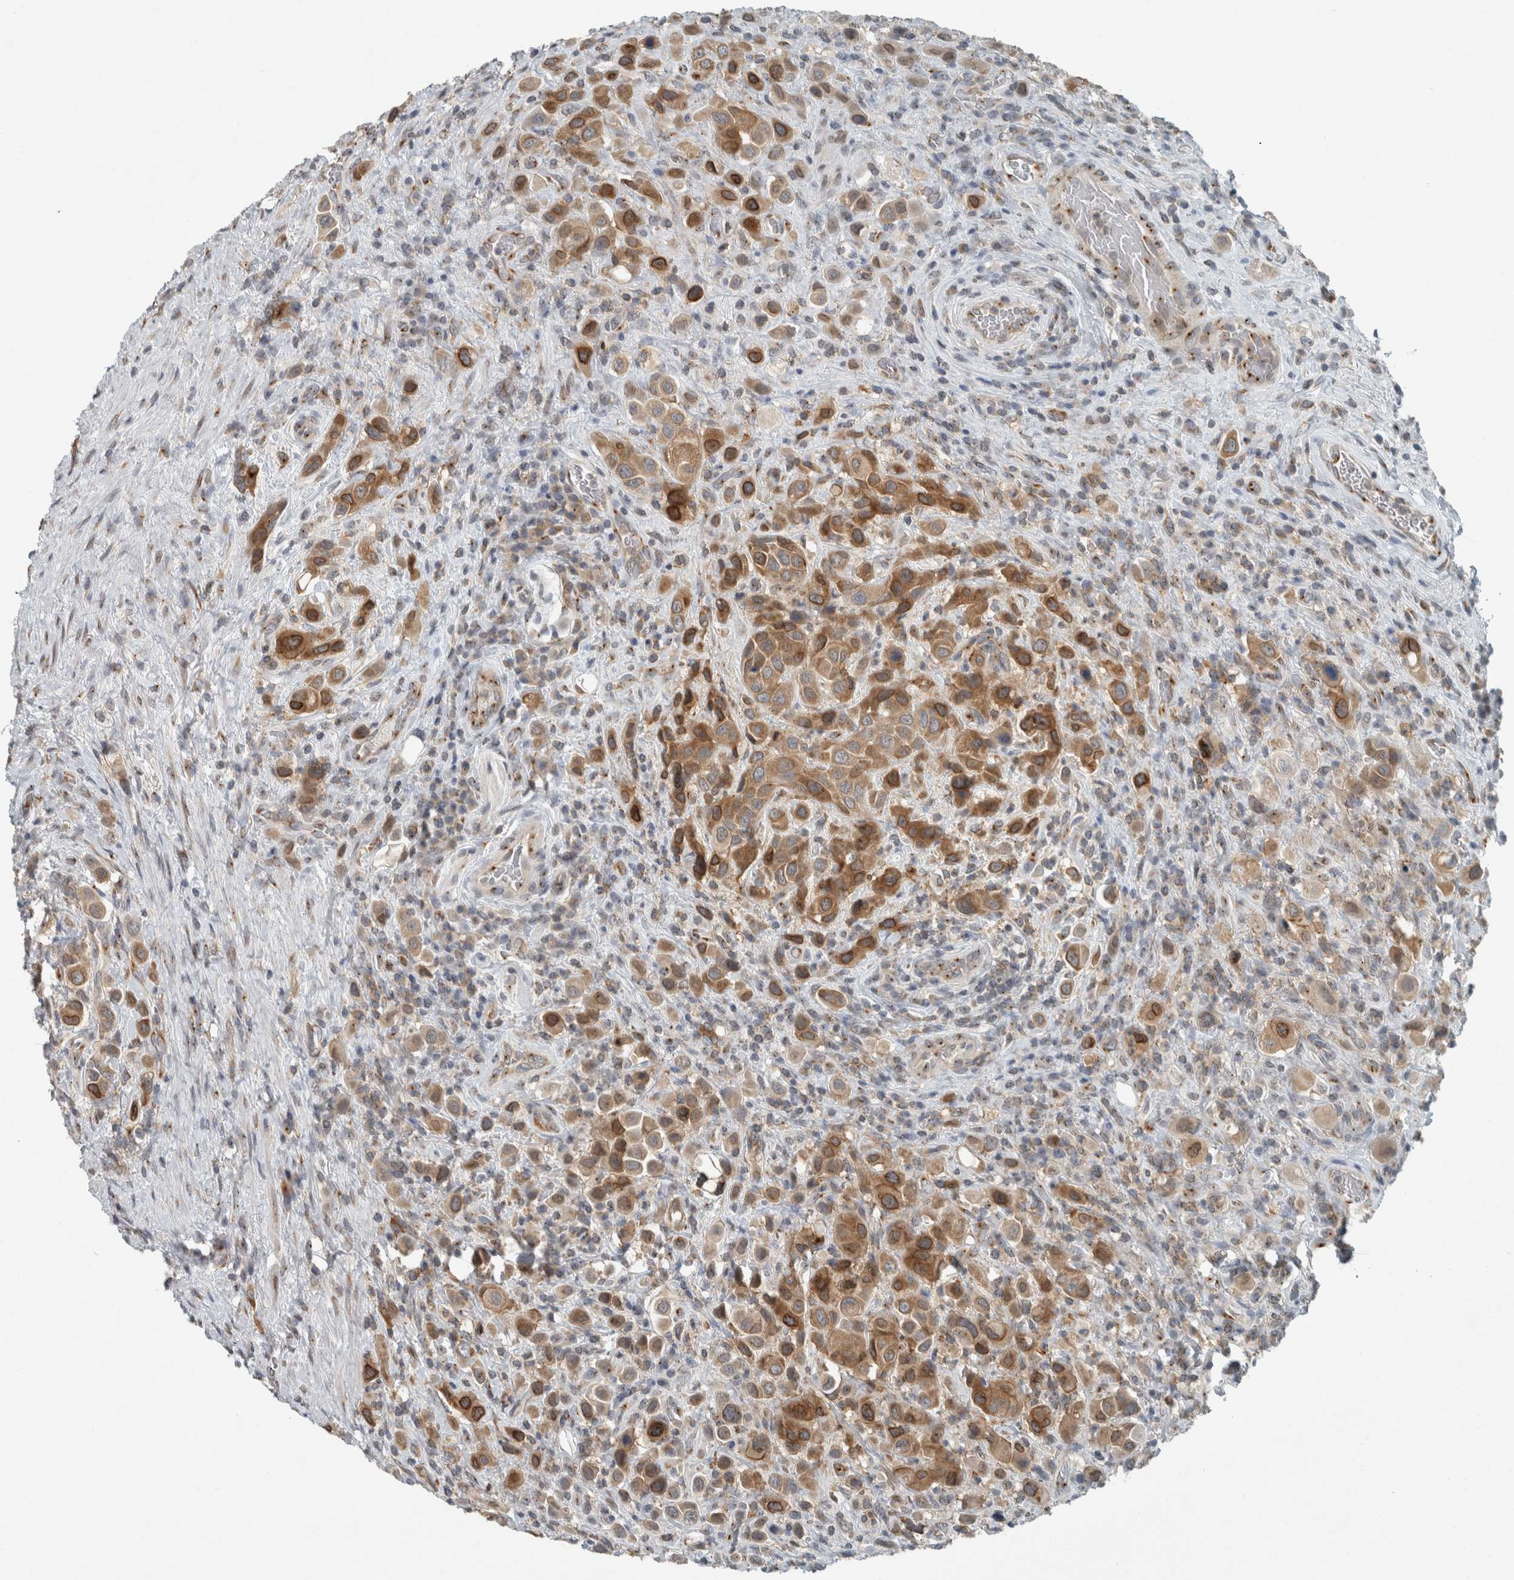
{"staining": {"intensity": "strong", "quantity": "25%-75%", "location": "cytoplasmic/membranous,nuclear"}, "tissue": "urothelial cancer", "cell_type": "Tumor cells", "image_type": "cancer", "snomed": [{"axis": "morphology", "description": "Urothelial carcinoma, High grade"}, {"axis": "topography", "description": "Urinary bladder"}], "caption": "About 25%-75% of tumor cells in urothelial carcinoma (high-grade) exhibit strong cytoplasmic/membranous and nuclear protein staining as visualized by brown immunohistochemical staining.", "gene": "KIF1C", "patient": {"sex": "male", "age": 50}}